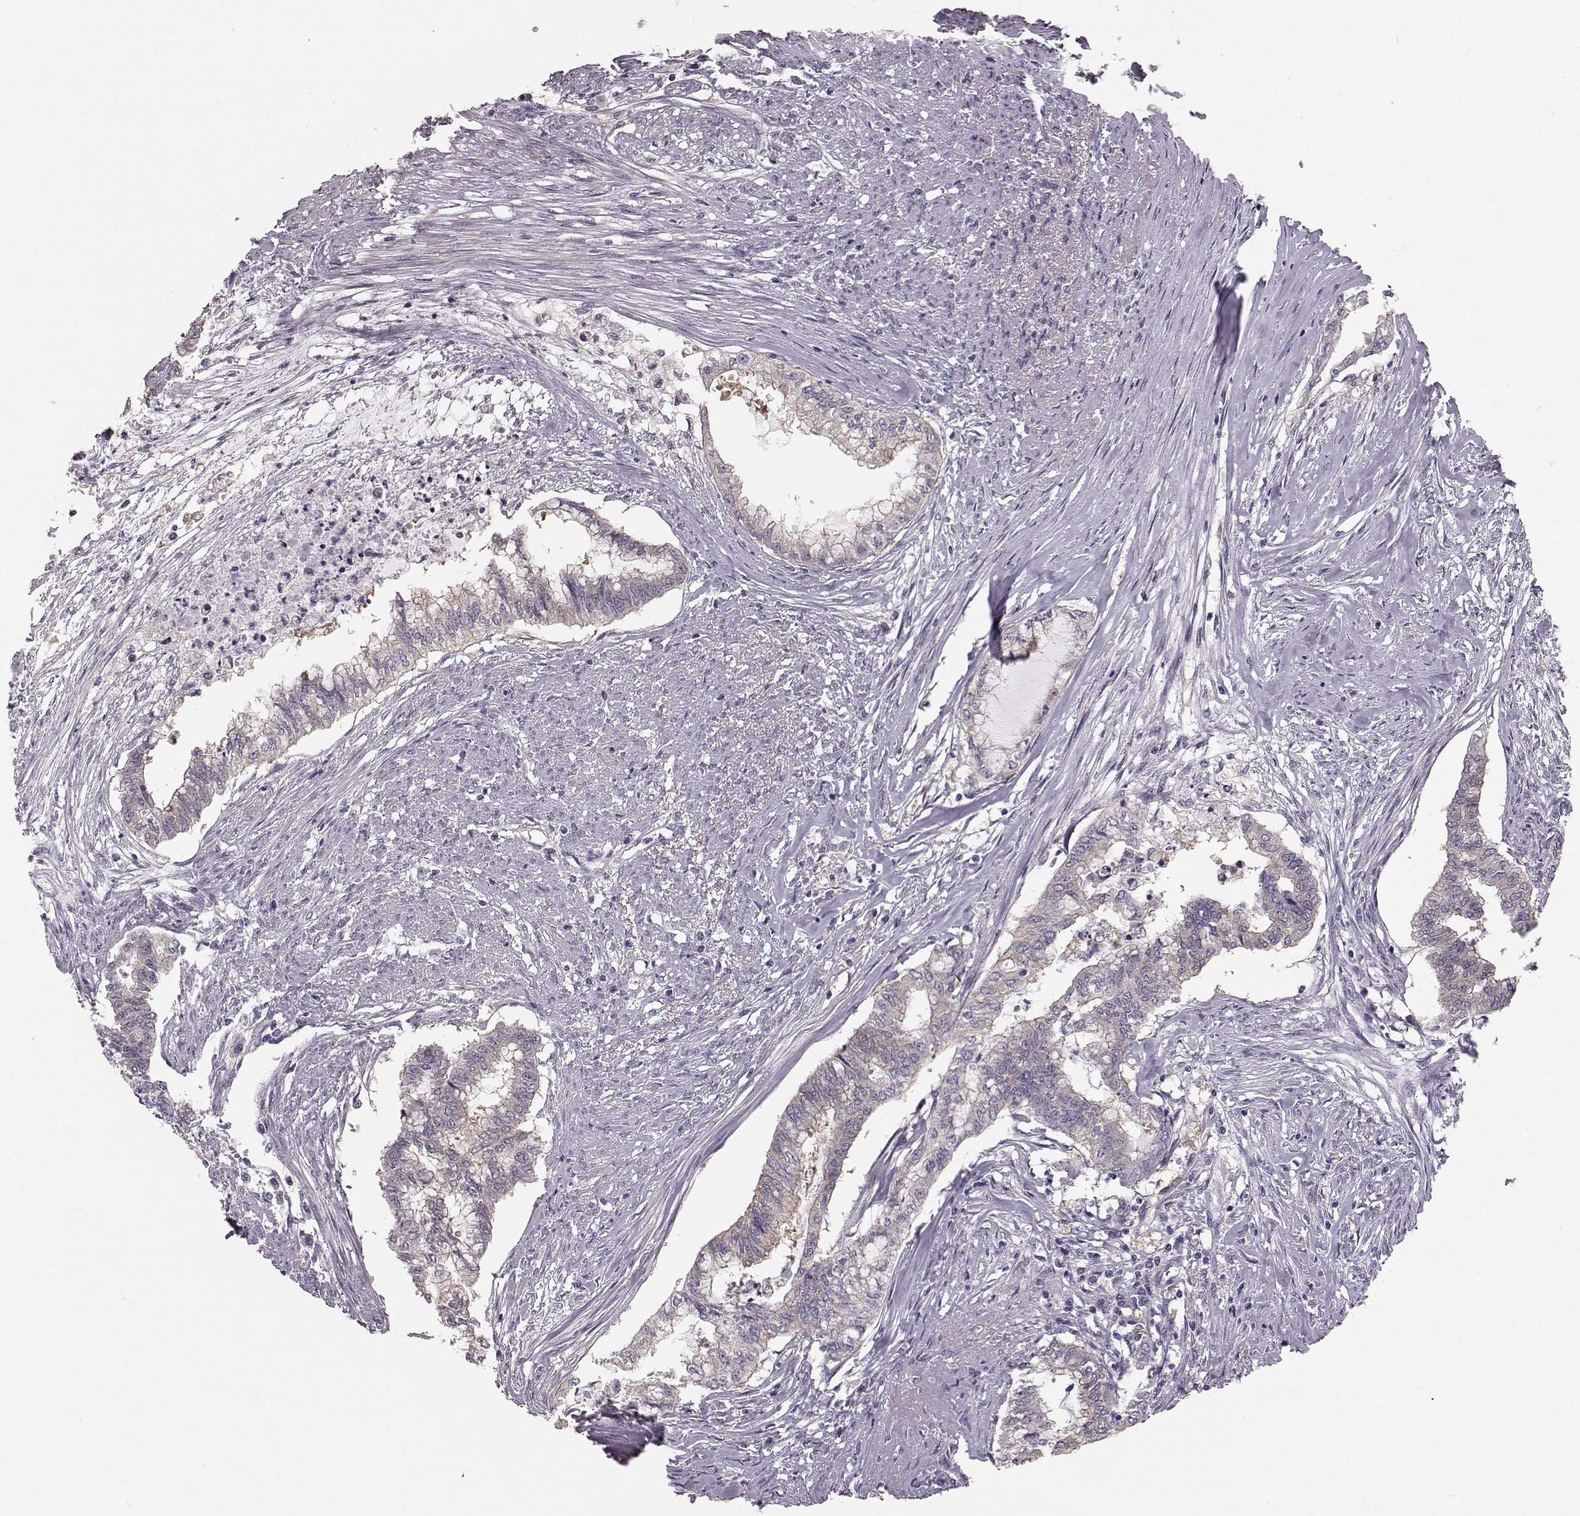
{"staining": {"intensity": "negative", "quantity": "none", "location": "none"}, "tissue": "endometrial cancer", "cell_type": "Tumor cells", "image_type": "cancer", "snomed": [{"axis": "morphology", "description": "Adenocarcinoma, NOS"}, {"axis": "topography", "description": "Endometrium"}], "caption": "Adenocarcinoma (endometrial) stained for a protein using immunohistochemistry exhibits no expression tumor cells.", "gene": "GPR50", "patient": {"sex": "female", "age": 79}}